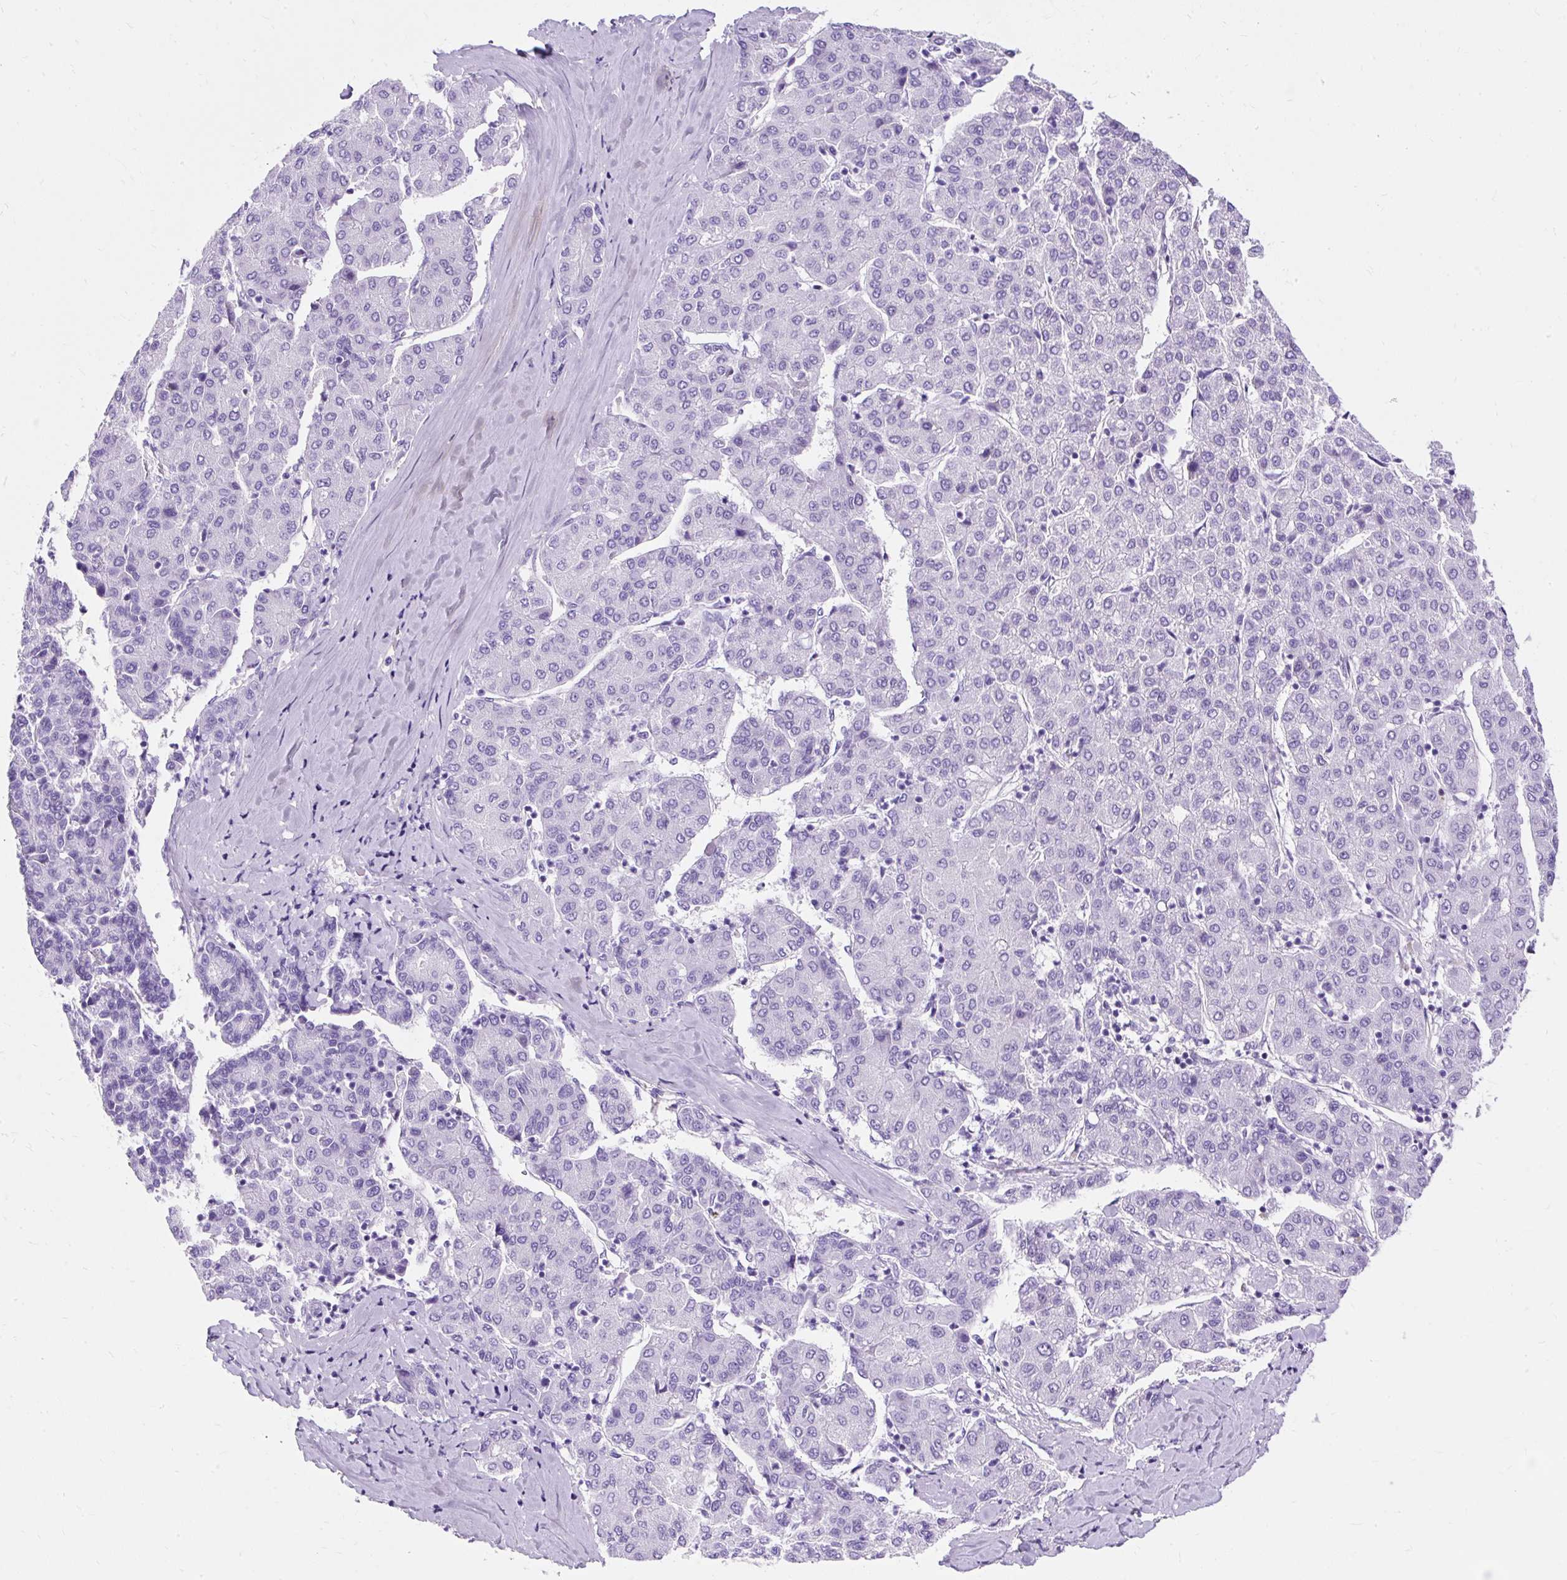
{"staining": {"intensity": "negative", "quantity": "none", "location": "none"}, "tissue": "liver cancer", "cell_type": "Tumor cells", "image_type": "cancer", "snomed": [{"axis": "morphology", "description": "Carcinoma, Hepatocellular, NOS"}, {"axis": "topography", "description": "Liver"}], "caption": "DAB immunohistochemical staining of human liver hepatocellular carcinoma demonstrates no significant expression in tumor cells.", "gene": "PVALB", "patient": {"sex": "male", "age": 65}}